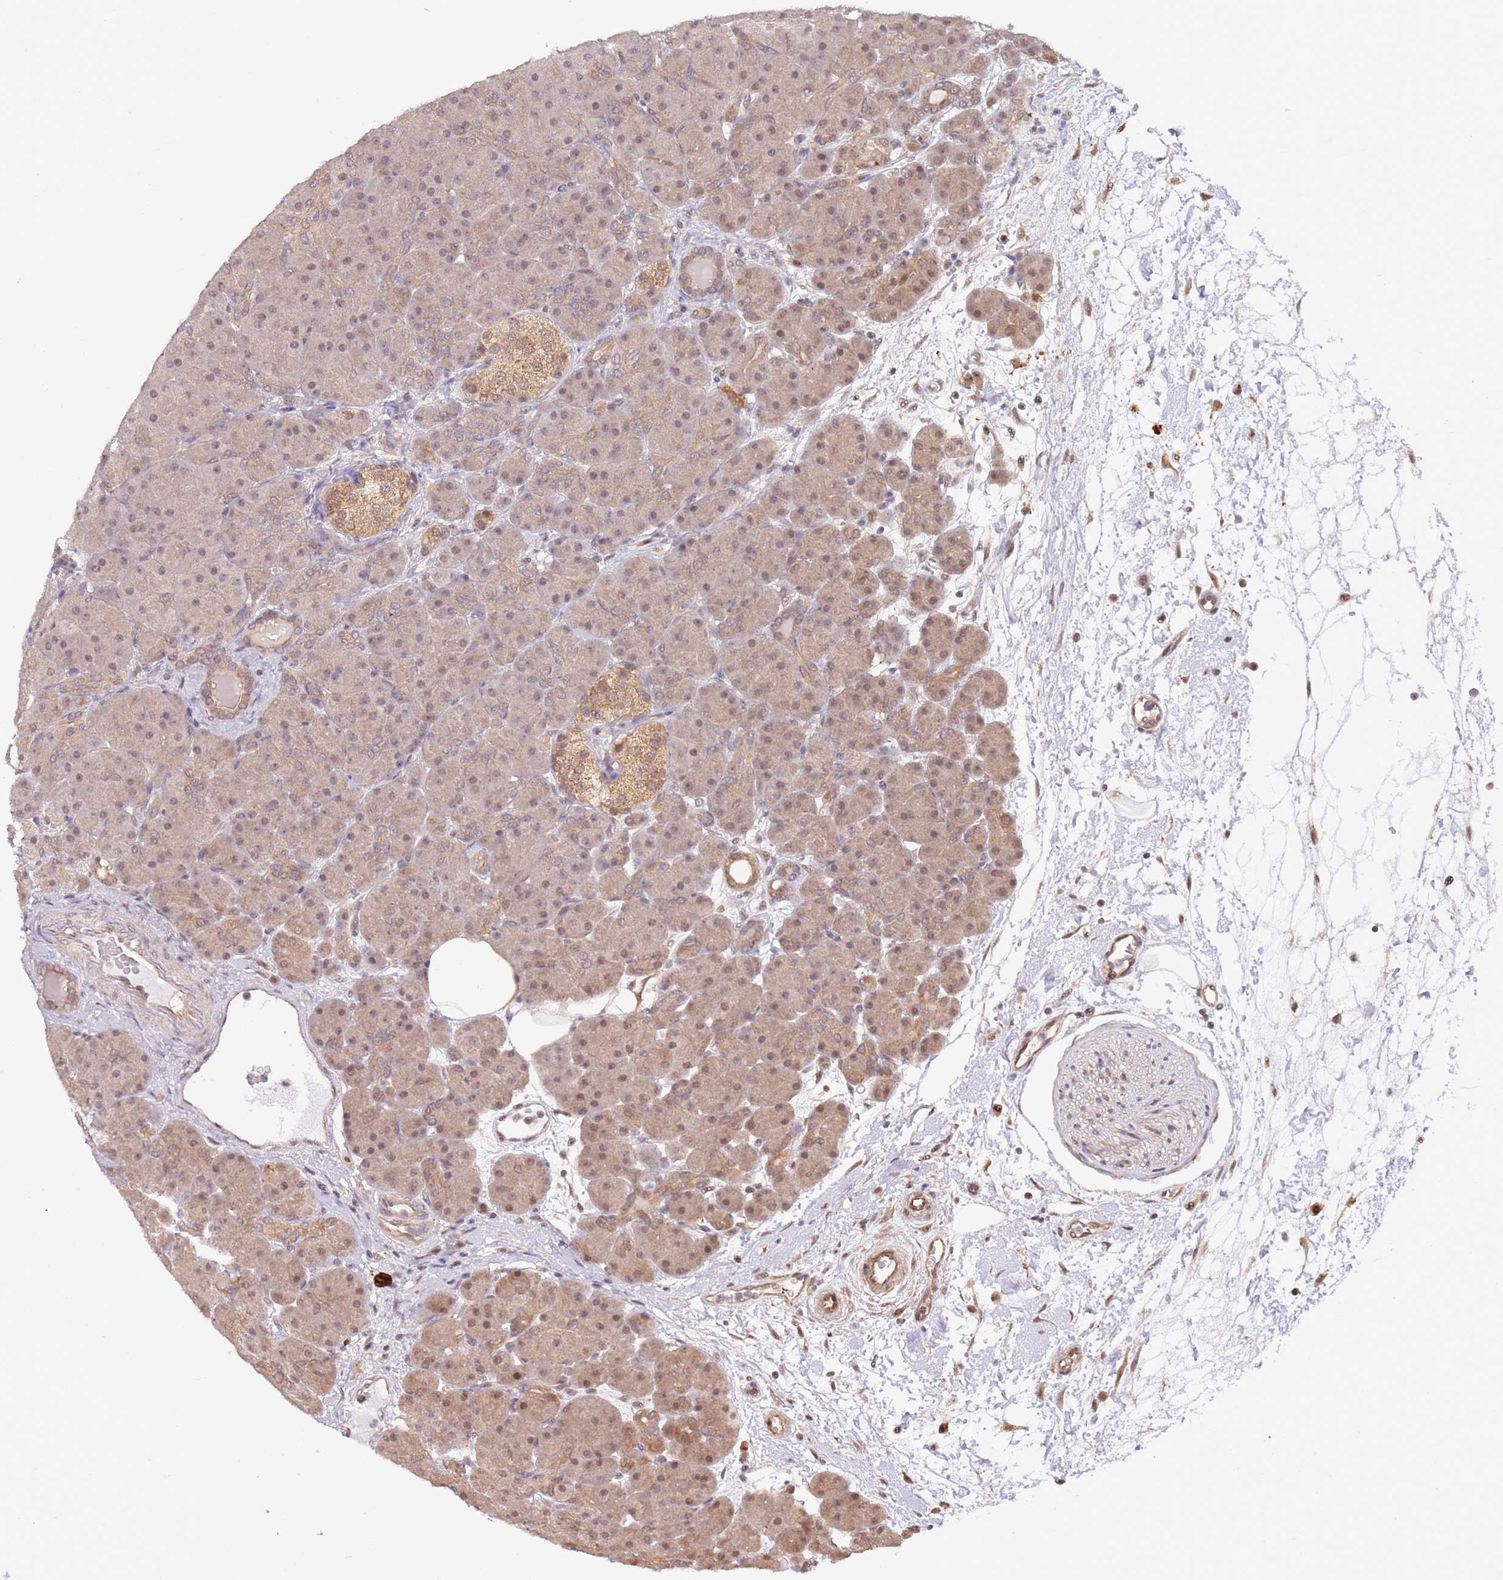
{"staining": {"intensity": "weak", "quantity": ">75%", "location": "cytoplasmic/membranous,nuclear"}, "tissue": "pancreas", "cell_type": "Exocrine glandular cells", "image_type": "normal", "snomed": [{"axis": "morphology", "description": "Normal tissue, NOS"}, {"axis": "topography", "description": "Pancreas"}], "caption": "Benign pancreas was stained to show a protein in brown. There is low levels of weak cytoplasmic/membranous,nuclear staining in about >75% of exocrine glandular cells. (Stains: DAB (3,3'-diaminobenzidine) in brown, nuclei in blue, Microscopy: brightfield microscopy at high magnification).", "gene": "PLSCR5", "patient": {"sex": "male", "age": 66}}